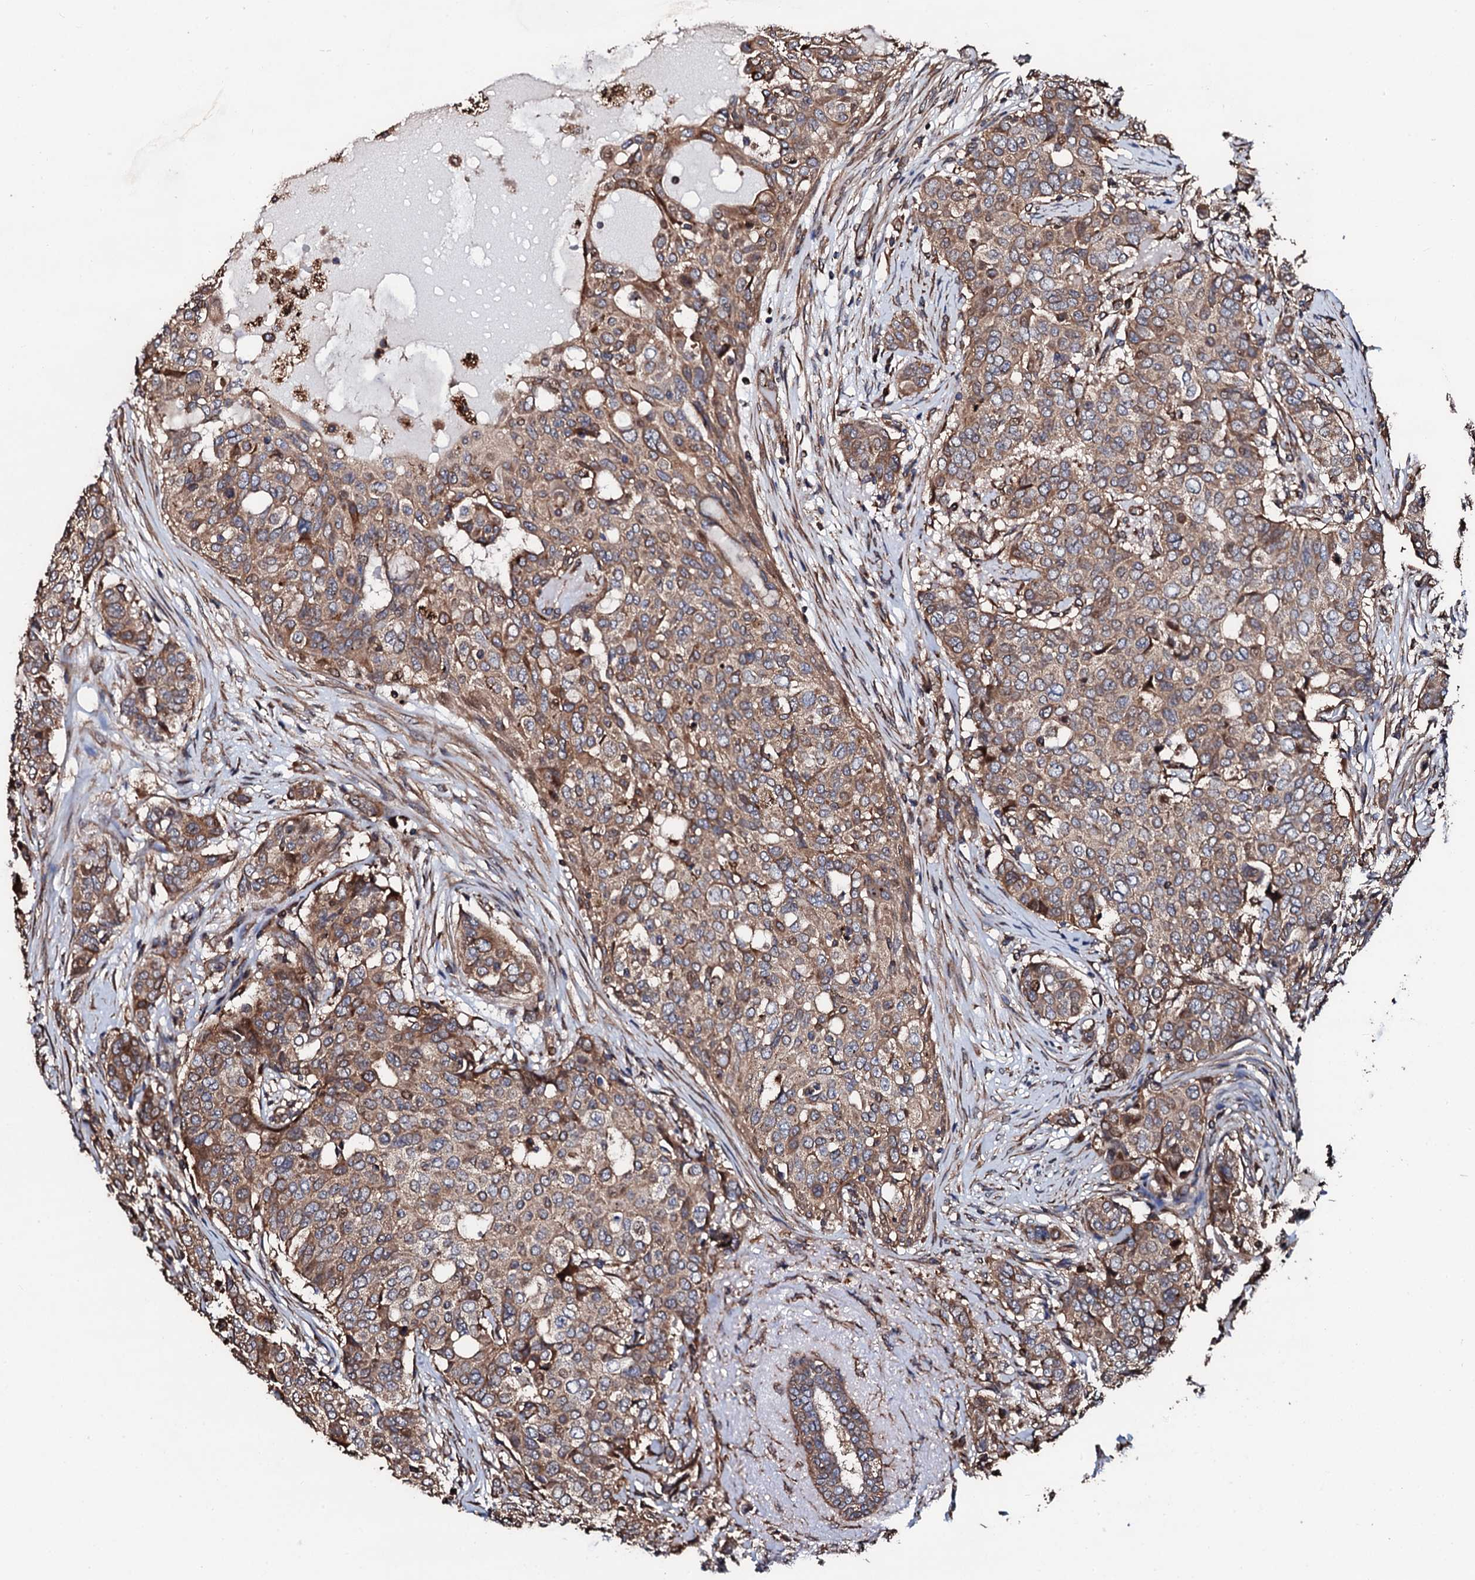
{"staining": {"intensity": "moderate", "quantity": ">75%", "location": "cytoplasmic/membranous"}, "tissue": "breast cancer", "cell_type": "Tumor cells", "image_type": "cancer", "snomed": [{"axis": "morphology", "description": "Lobular carcinoma"}, {"axis": "topography", "description": "Breast"}], "caption": "Protein staining of breast lobular carcinoma tissue exhibits moderate cytoplasmic/membranous expression in about >75% of tumor cells.", "gene": "CKAP5", "patient": {"sex": "female", "age": 51}}